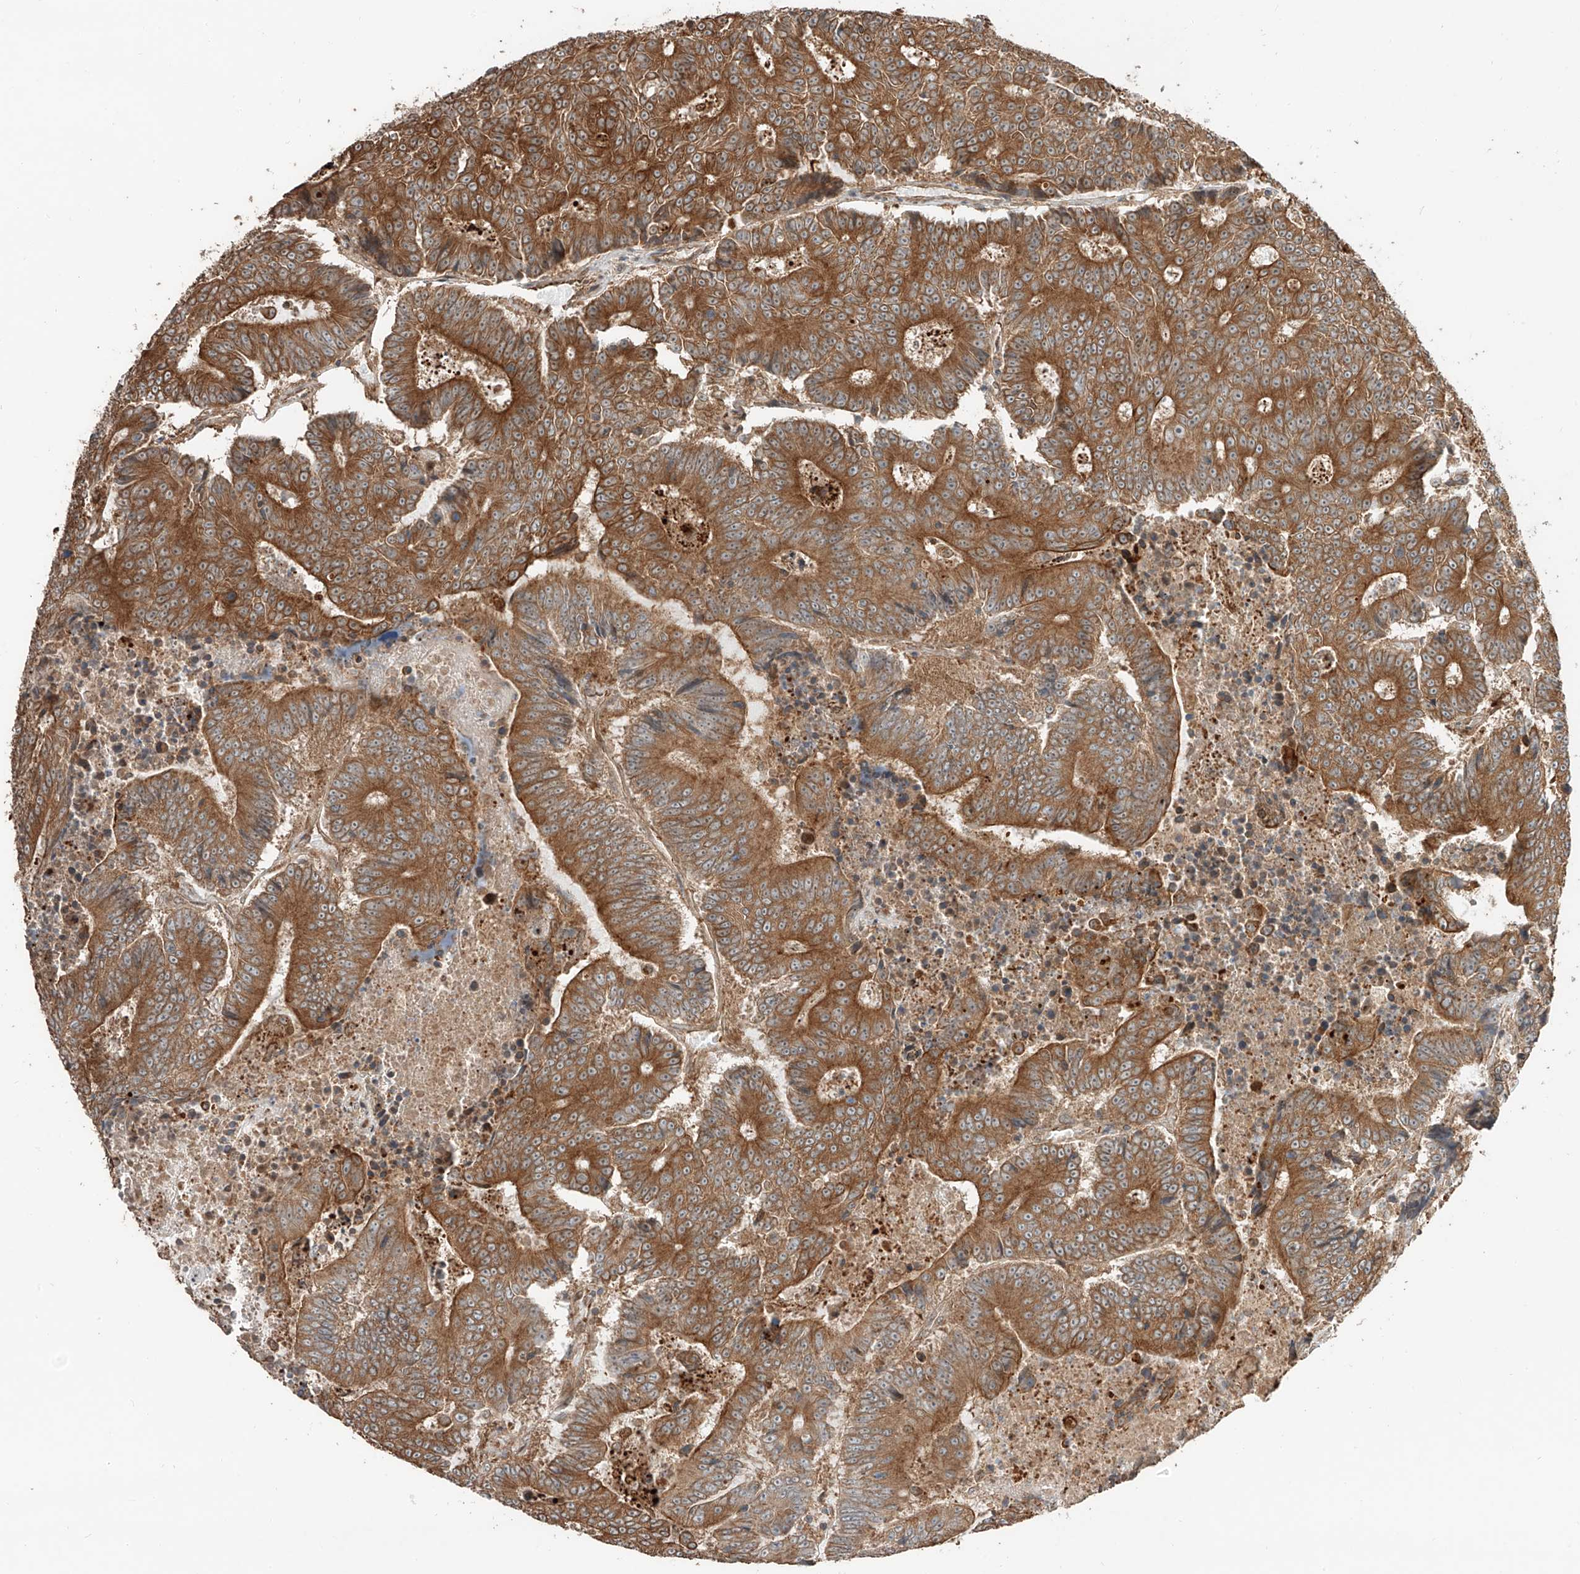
{"staining": {"intensity": "moderate", "quantity": ">75%", "location": "cytoplasmic/membranous"}, "tissue": "colorectal cancer", "cell_type": "Tumor cells", "image_type": "cancer", "snomed": [{"axis": "morphology", "description": "Adenocarcinoma, NOS"}, {"axis": "topography", "description": "Colon"}], "caption": "A micrograph of colorectal cancer (adenocarcinoma) stained for a protein displays moderate cytoplasmic/membranous brown staining in tumor cells.", "gene": "CEP162", "patient": {"sex": "male", "age": 83}}